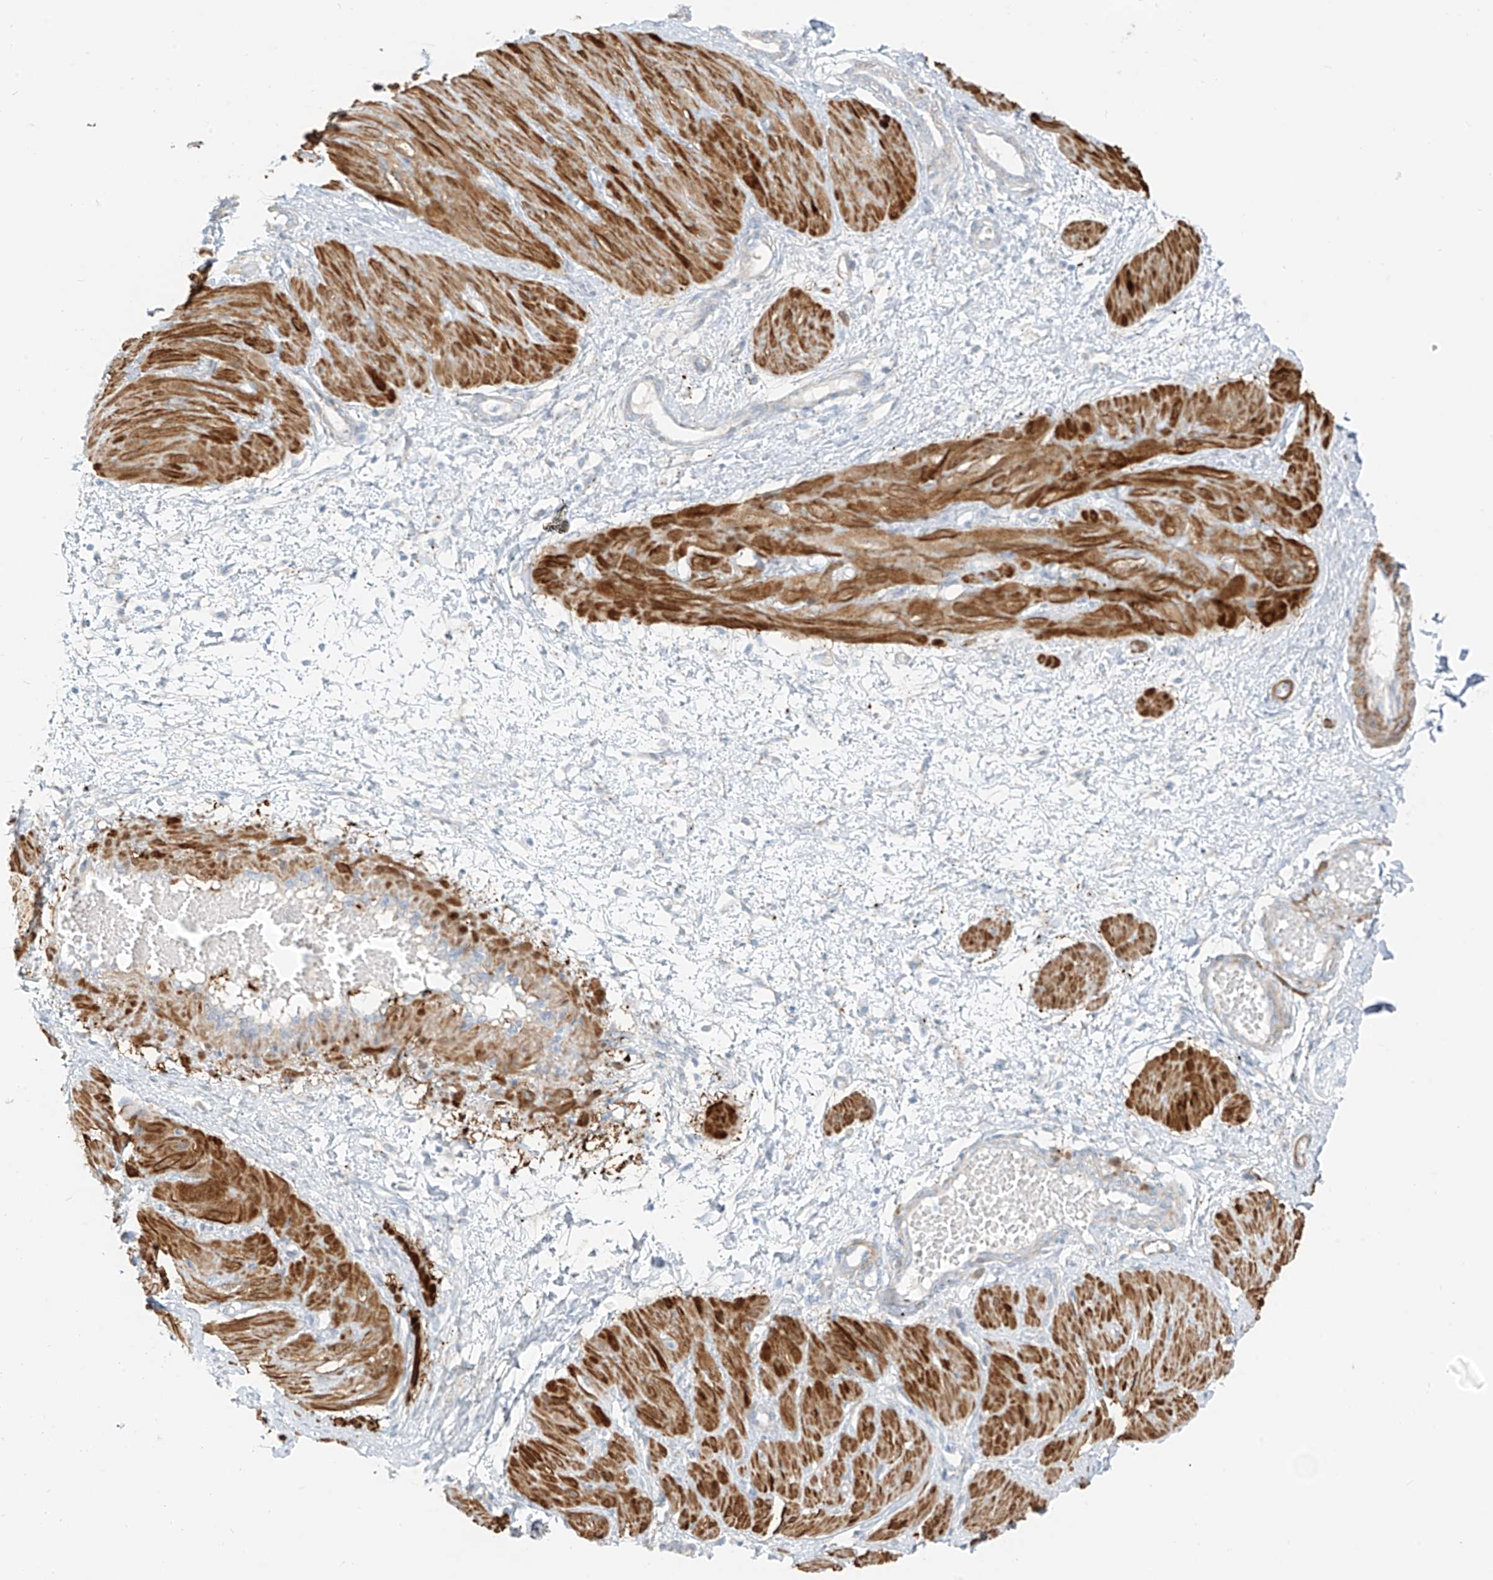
{"staining": {"intensity": "strong", "quantity": ">75%", "location": "cytoplasmic/membranous"}, "tissue": "smooth muscle", "cell_type": "Smooth muscle cells", "image_type": "normal", "snomed": [{"axis": "morphology", "description": "Normal tissue, NOS"}, {"axis": "topography", "description": "Endometrium"}], "caption": "DAB (3,3'-diaminobenzidine) immunohistochemical staining of normal human smooth muscle reveals strong cytoplasmic/membranous protein expression in about >75% of smooth muscle cells. Using DAB (3,3'-diaminobenzidine) (brown) and hematoxylin (blue) stains, captured at high magnification using brightfield microscopy.", "gene": "SMCP", "patient": {"sex": "female", "age": 33}}